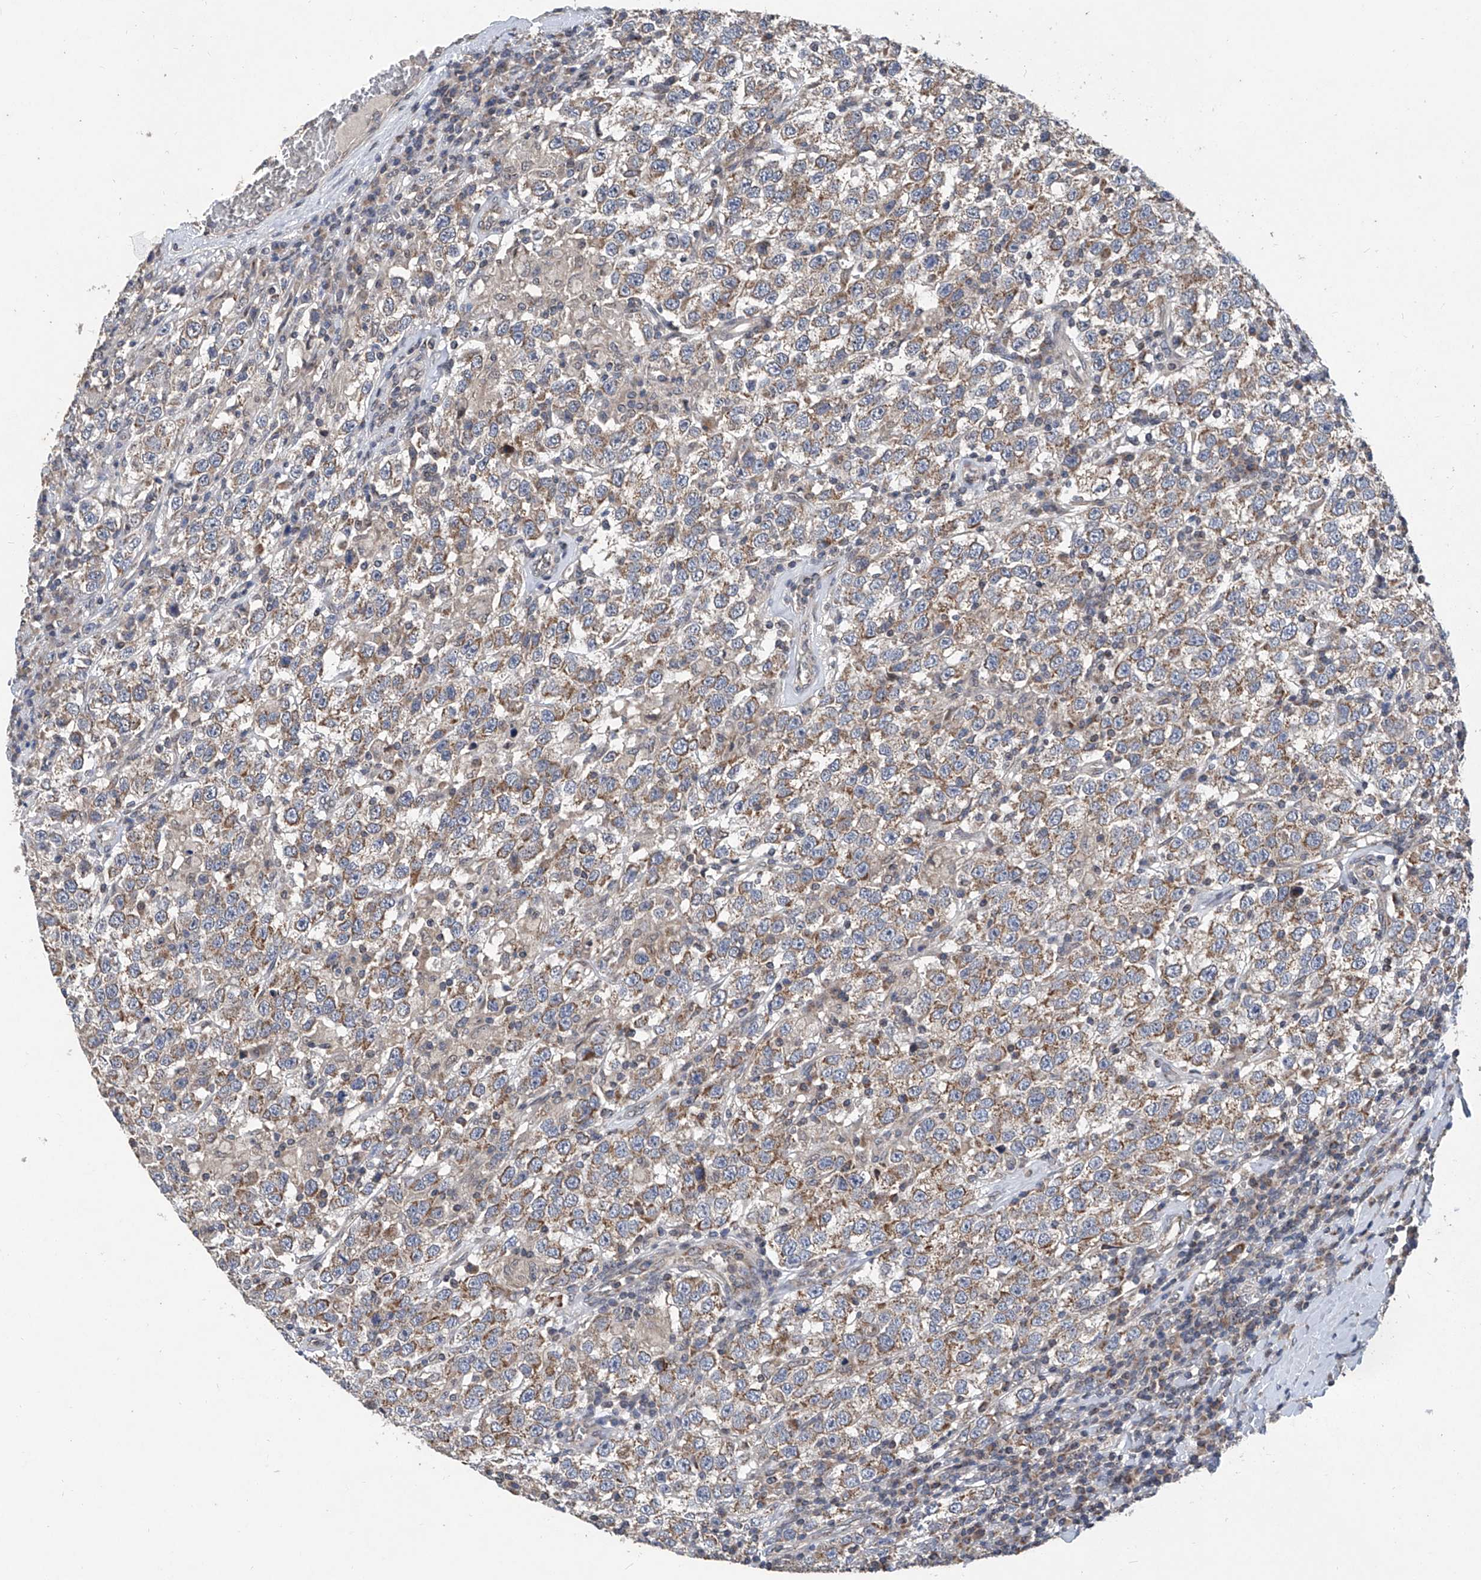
{"staining": {"intensity": "moderate", "quantity": ">75%", "location": "cytoplasmic/membranous"}, "tissue": "testis cancer", "cell_type": "Tumor cells", "image_type": "cancer", "snomed": [{"axis": "morphology", "description": "Seminoma, NOS"}, {"axis": "topography", "description": "Testis"}], "caption": "A histopathology image of human testis cancer (seminoma) stained for a protein reveals moderate cytoplasmic/membranous brown staining in tumor cells.", "gene": "BCKDHB", "patient": {"sex": "male", "age": 41}}